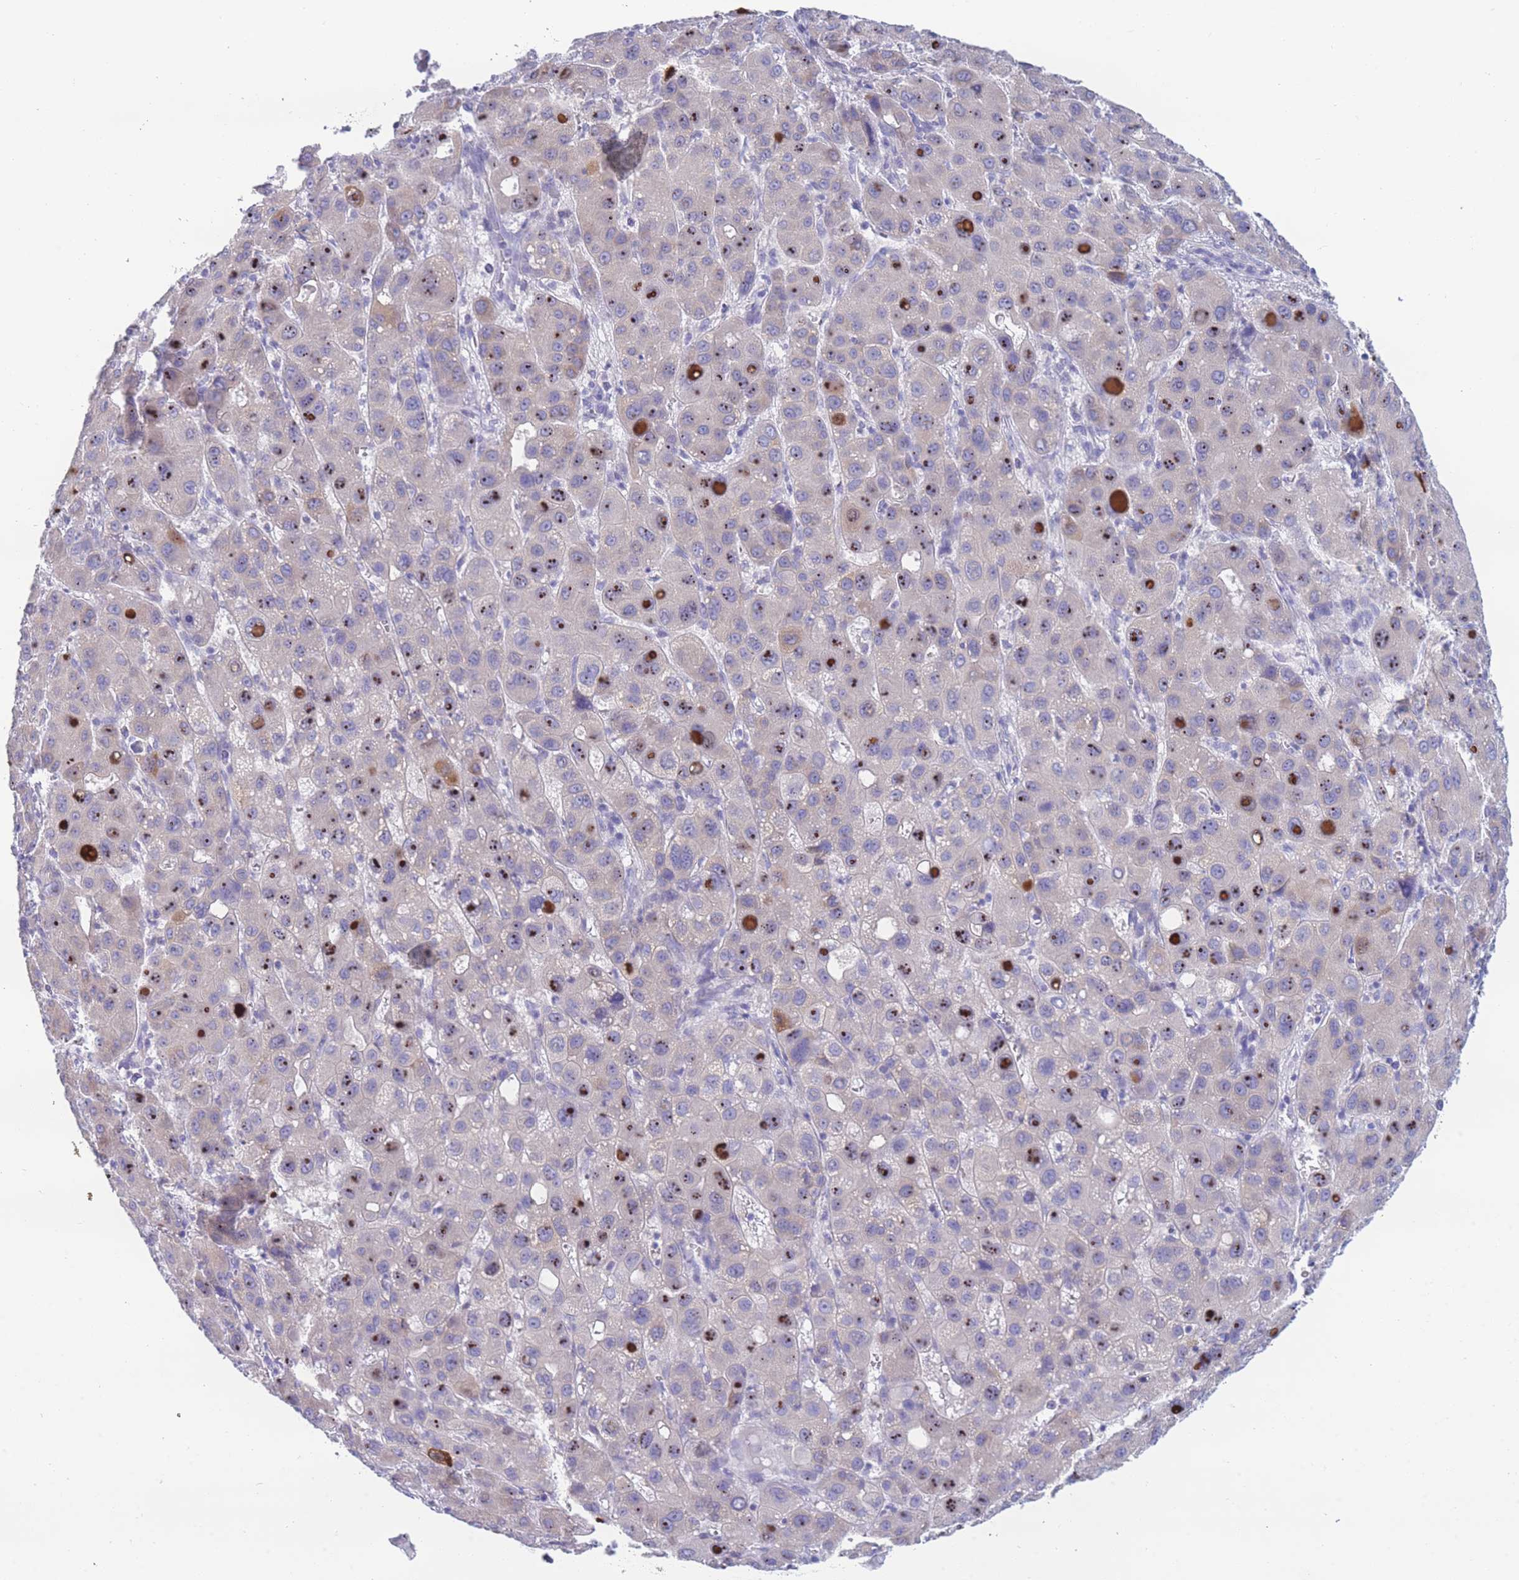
{"staining": {"intensity": "strong", "quantity": "<25%", "location": "cytoplasmic/membranous"}, "tissue": "liver cancer", "cell_type": "Tumor cells", "image_type": "cancer", "snomed": [{"axis": "morphology", "description": "Carcinoma, Hepatocellular, NOS"}, {"axis": "topography", "description": "Liver"}], "caption": "Liver cancer stained for a protein shows strong cytoplasmic/membranous positivity in tumor cells.", "gene": "XKR8", "patient": {"sex": "male", "age": 55}}